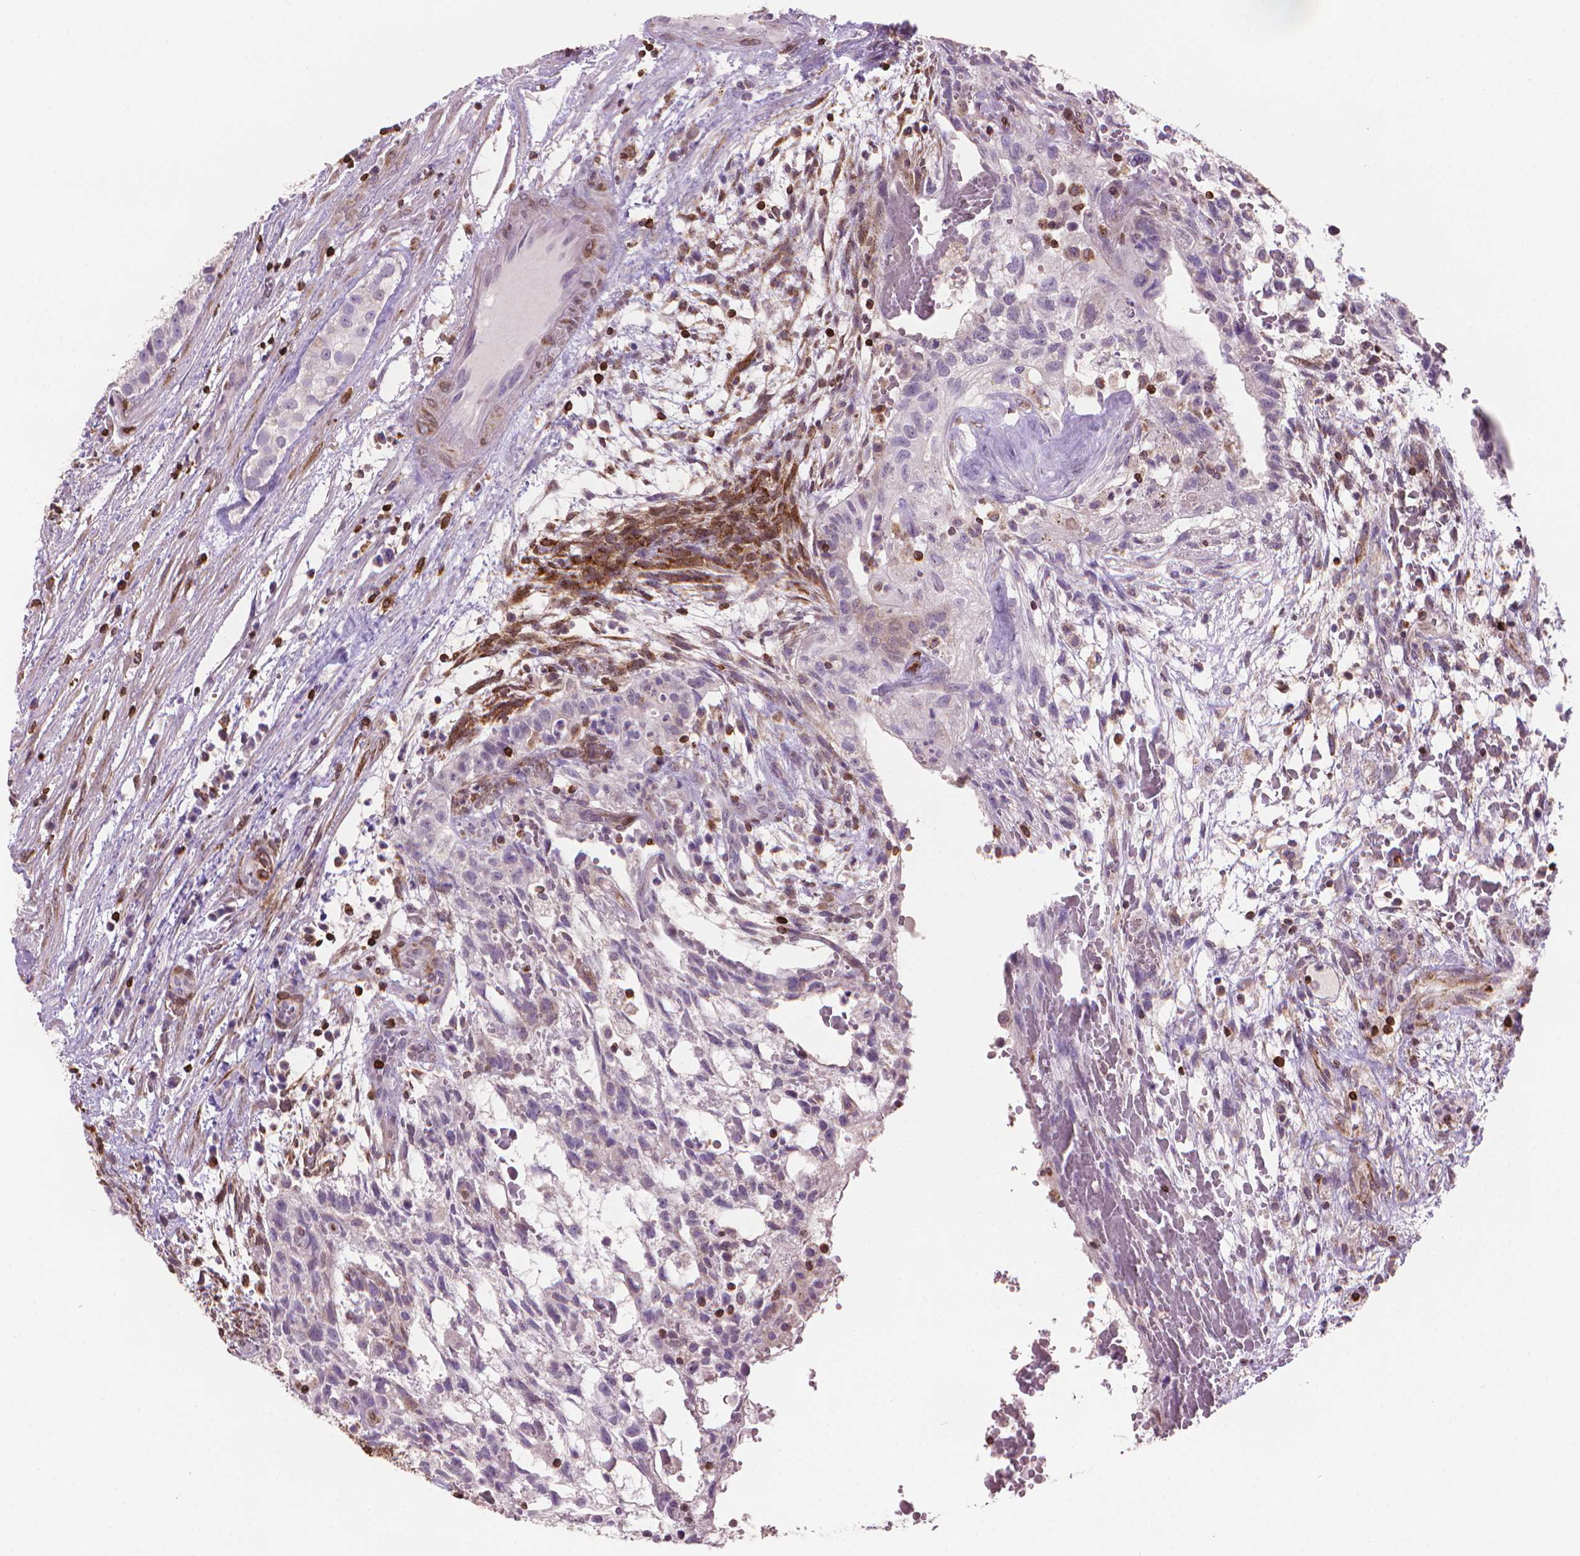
{"staining": {"intensity": "negative", "quantity": "none", "location": "none"}, "tissue": "testis cancer", "cell_type": "Tumor cells", "image_type": "cancer", "snomed": [{"axis": "morphology", "description": "Normal tissue, NOS"}, {"axis": "morphology", "description": "Carcinoma, Embryonal, NOS"}, {"axis": "topography", "description": "Testis"}], "caption": "Image shows no protein expression in tumor cells of embryonal carcinoma (testis) tissue.", "gene": "BCL2", "patient": {"sex": "male", "age": 32}}